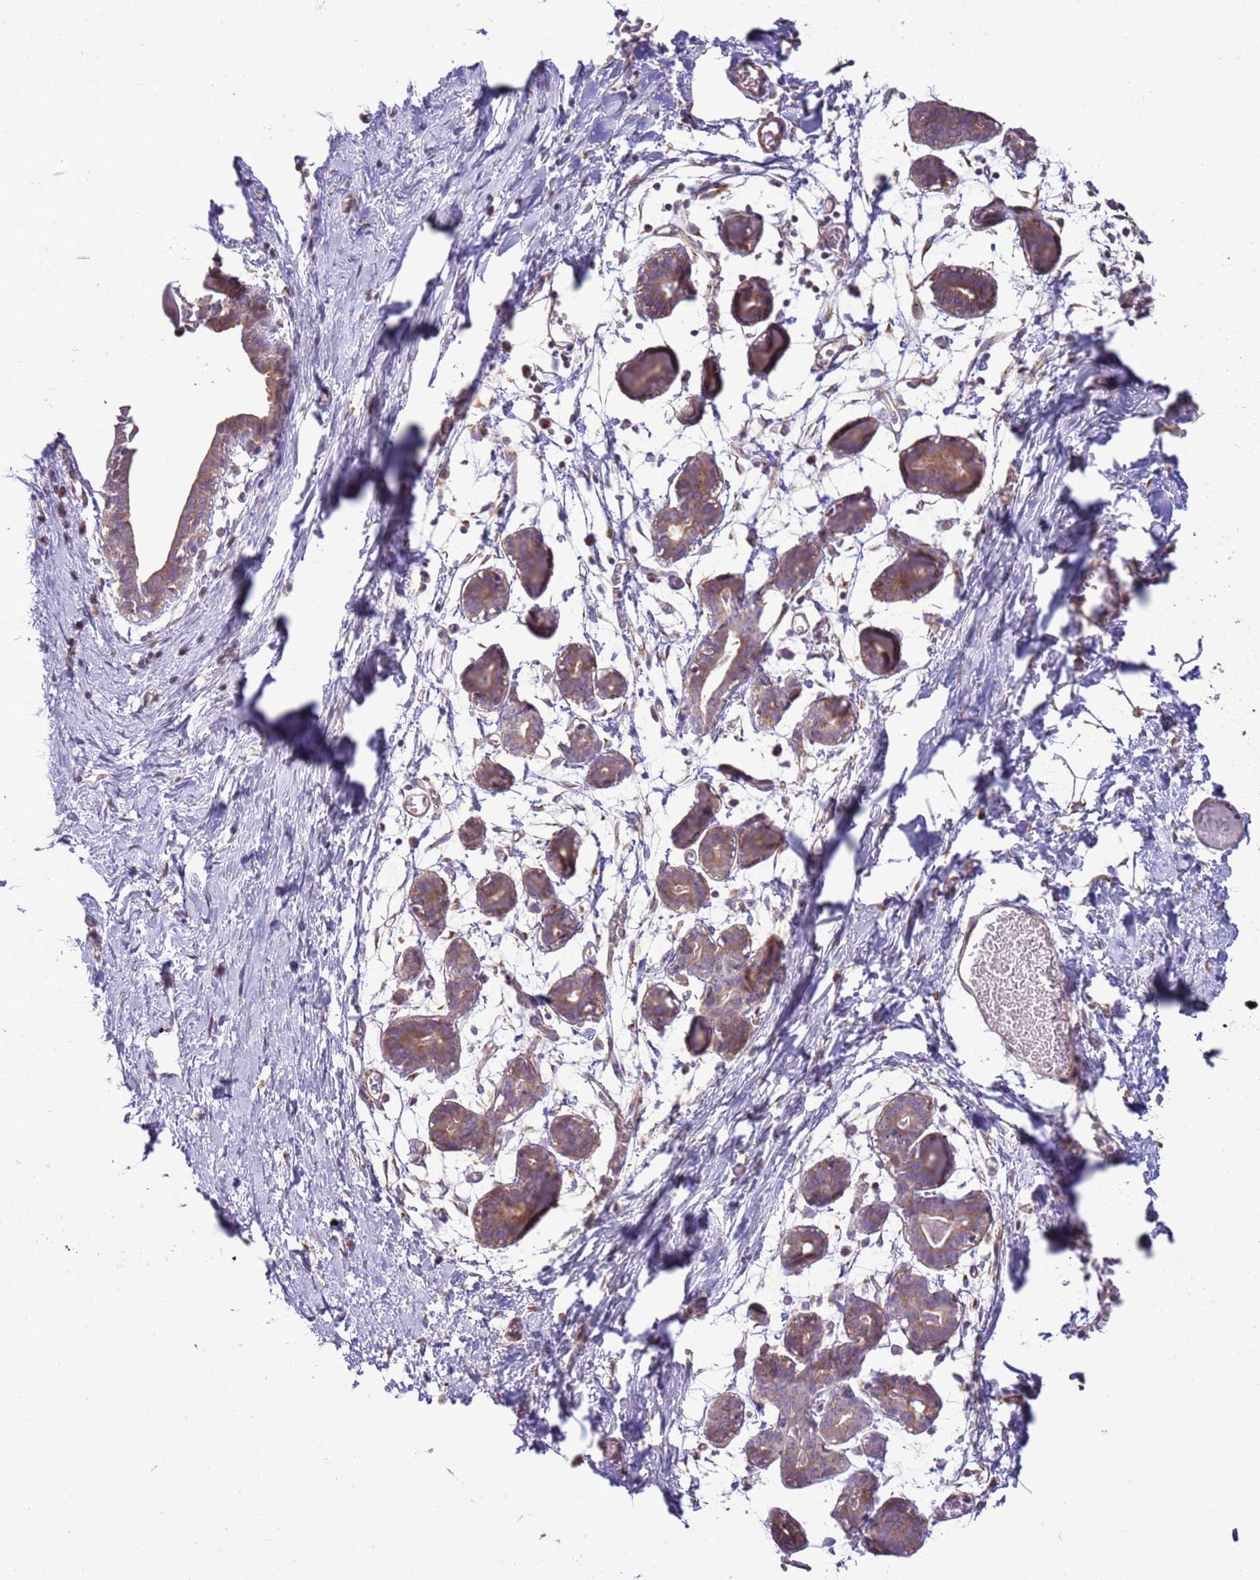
{"staining": {"intensity": "weak", "quantity": "<25%", "location": "cytoplasmic/membranous"}, "tissue": "breast", "cell_type": "Adipocytes", "image_type": "normal", "snomed": [{"axis": "morphology", "description": "Normal tissue, NOS"}, {"axis": "topography", "description": "Breast"}], "caption": "This is an immunohistochemistry (IHC) histopathology image of unremarkable human breast. There is no staining in adipocytes.", "gene": "SCARA3", "patient": {"sex": "female", "age": 27}}